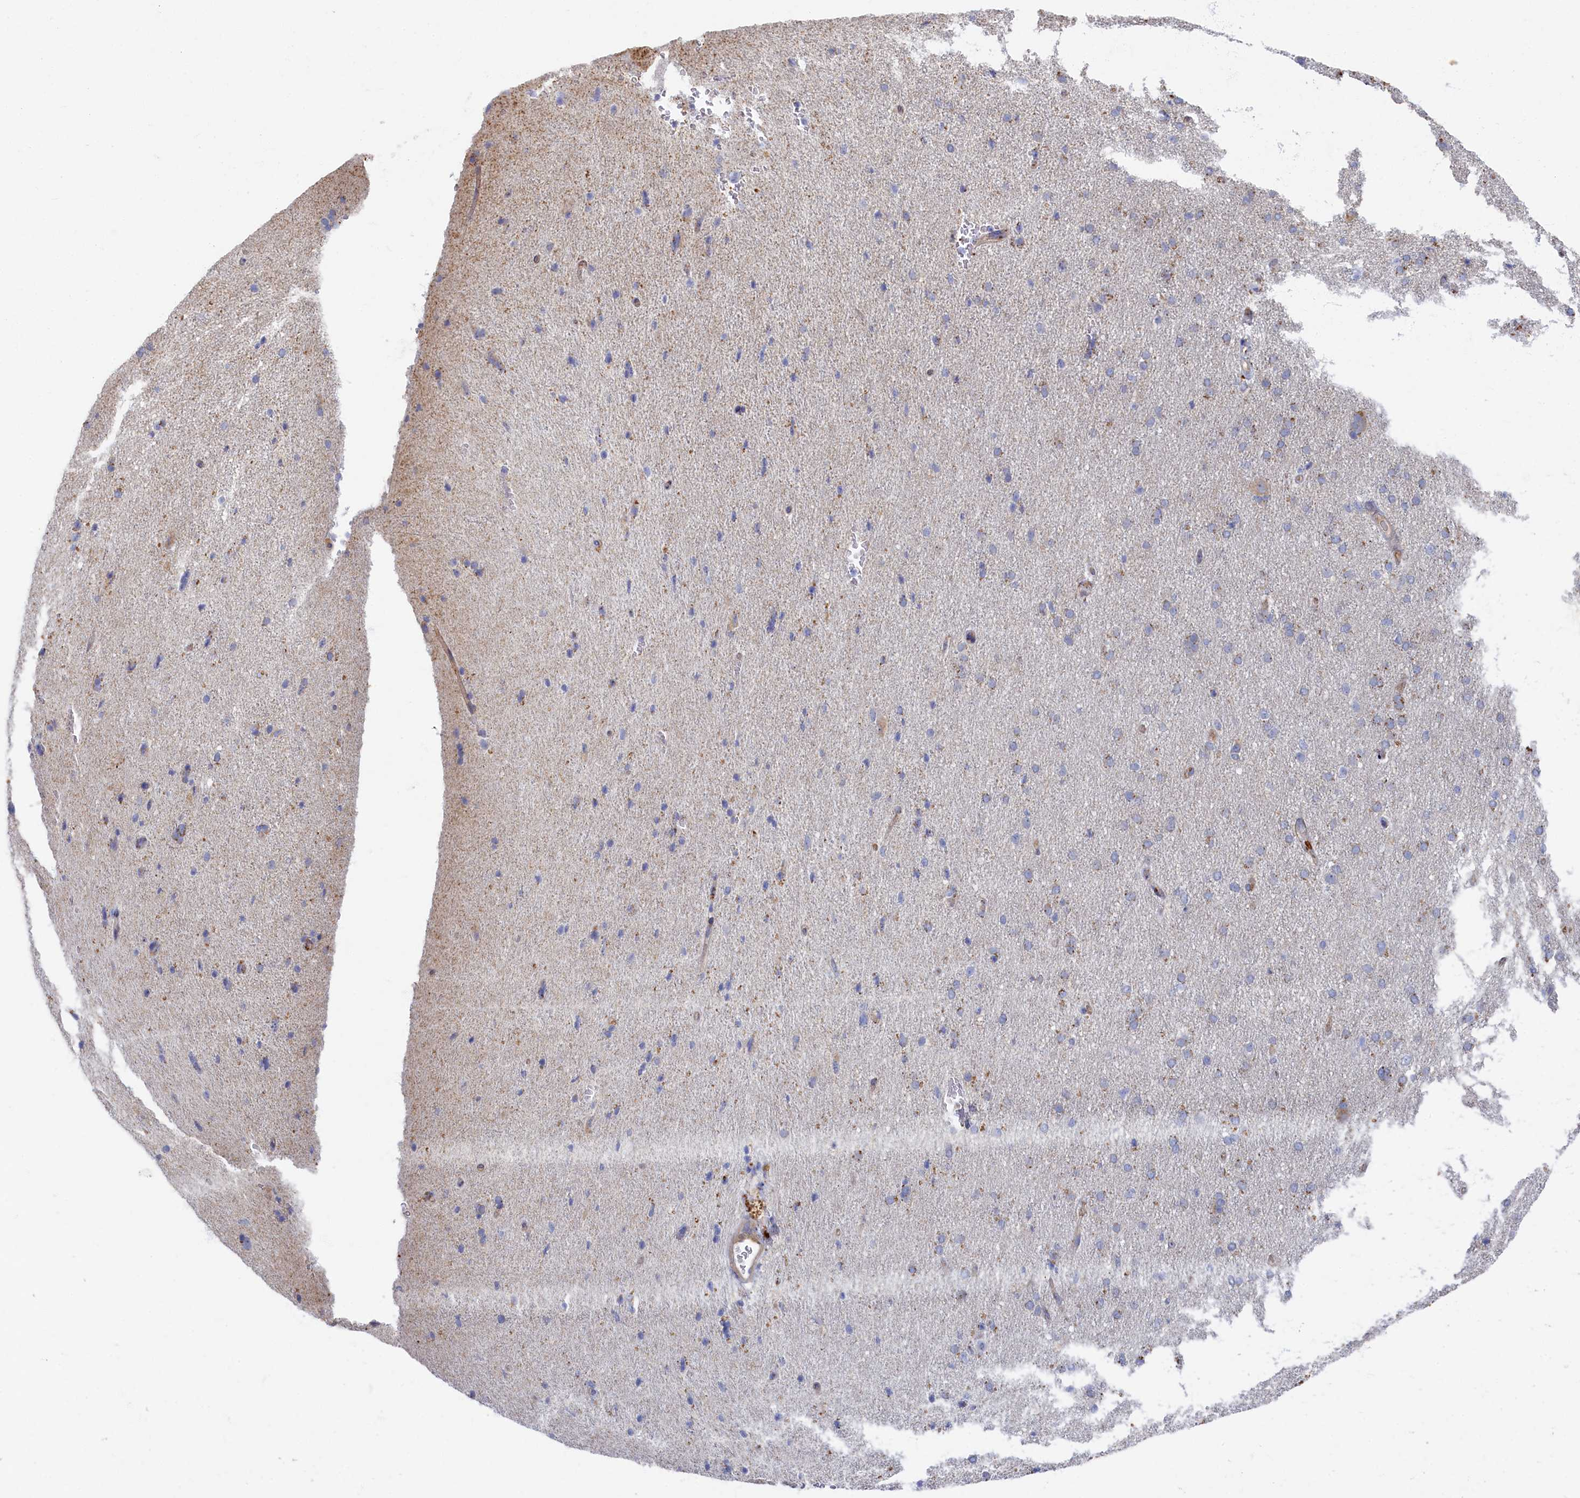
{"staining": {"intensity": "negative", "quantity": "none", "location": "none"}, "tissue": "cerebral cortex", "cell_type": "Endothelial cells", "image_type": "normal", "snomed": [{"axis": "morphology", "description": "Normal tissue, NOS"}, {"axis": "topography", "description": "Cerebral cortex"}], "caption": "A high-resolution photomicrograph shows IHC staining of unremarkable cerebral cortex, which demonstrates no significant positivity in endothelial cells.", "gene": "PSMG2", "patient": {"sex": "male", "age": 62}}